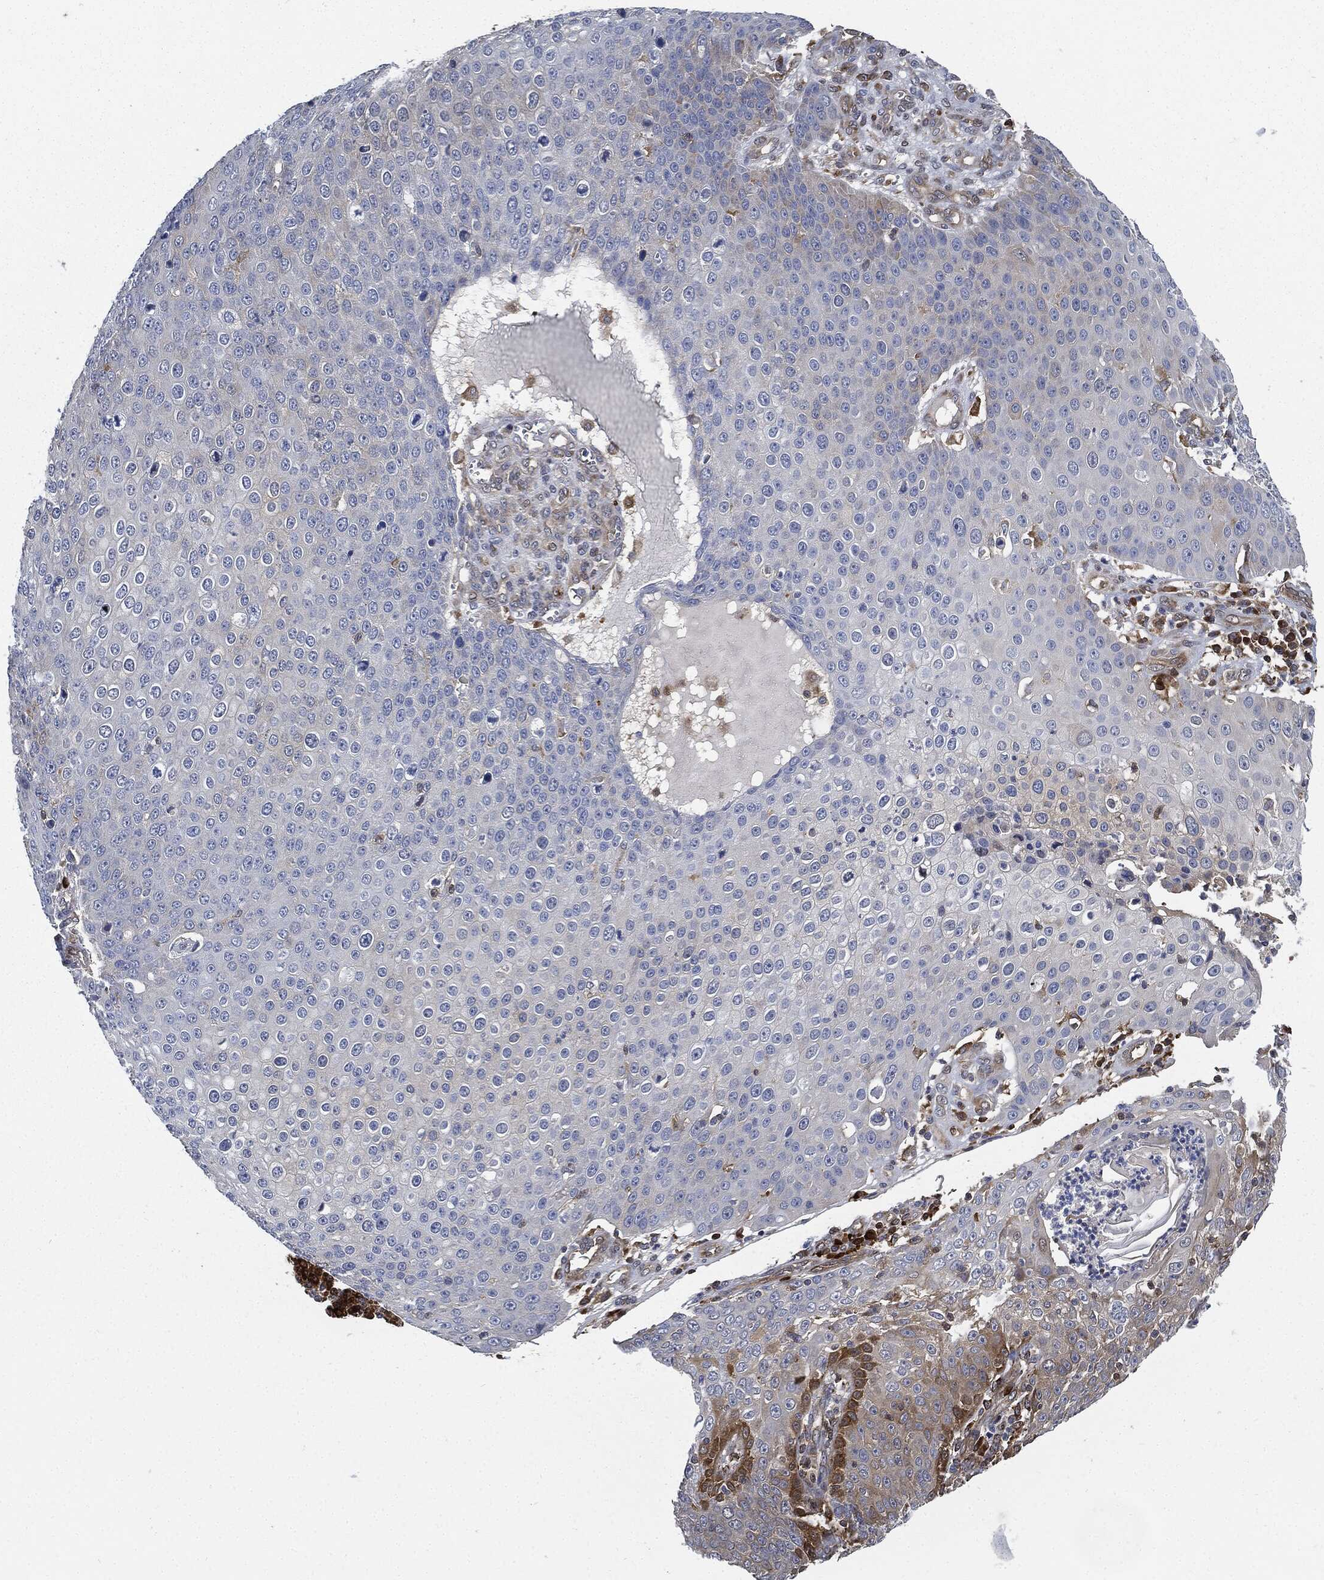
{"staining": {"intensity": "negative", "quantity": "none", "location": "none"}, "tissue": "skin cancer", "cell_type": "Tumor cells", "image_type": "cancer", "snomed": [{"axis": "morphology", "description": "Squamous cell carcinoma, NOS"}, {"axis": "topography", "description": "Skin"}], "caption": "The histopathology image displays no staining of tumor cells in skin squamous cell carcinoma.", "gene": "PRDX2", "patient": {"sex": "male", "age": 71}}